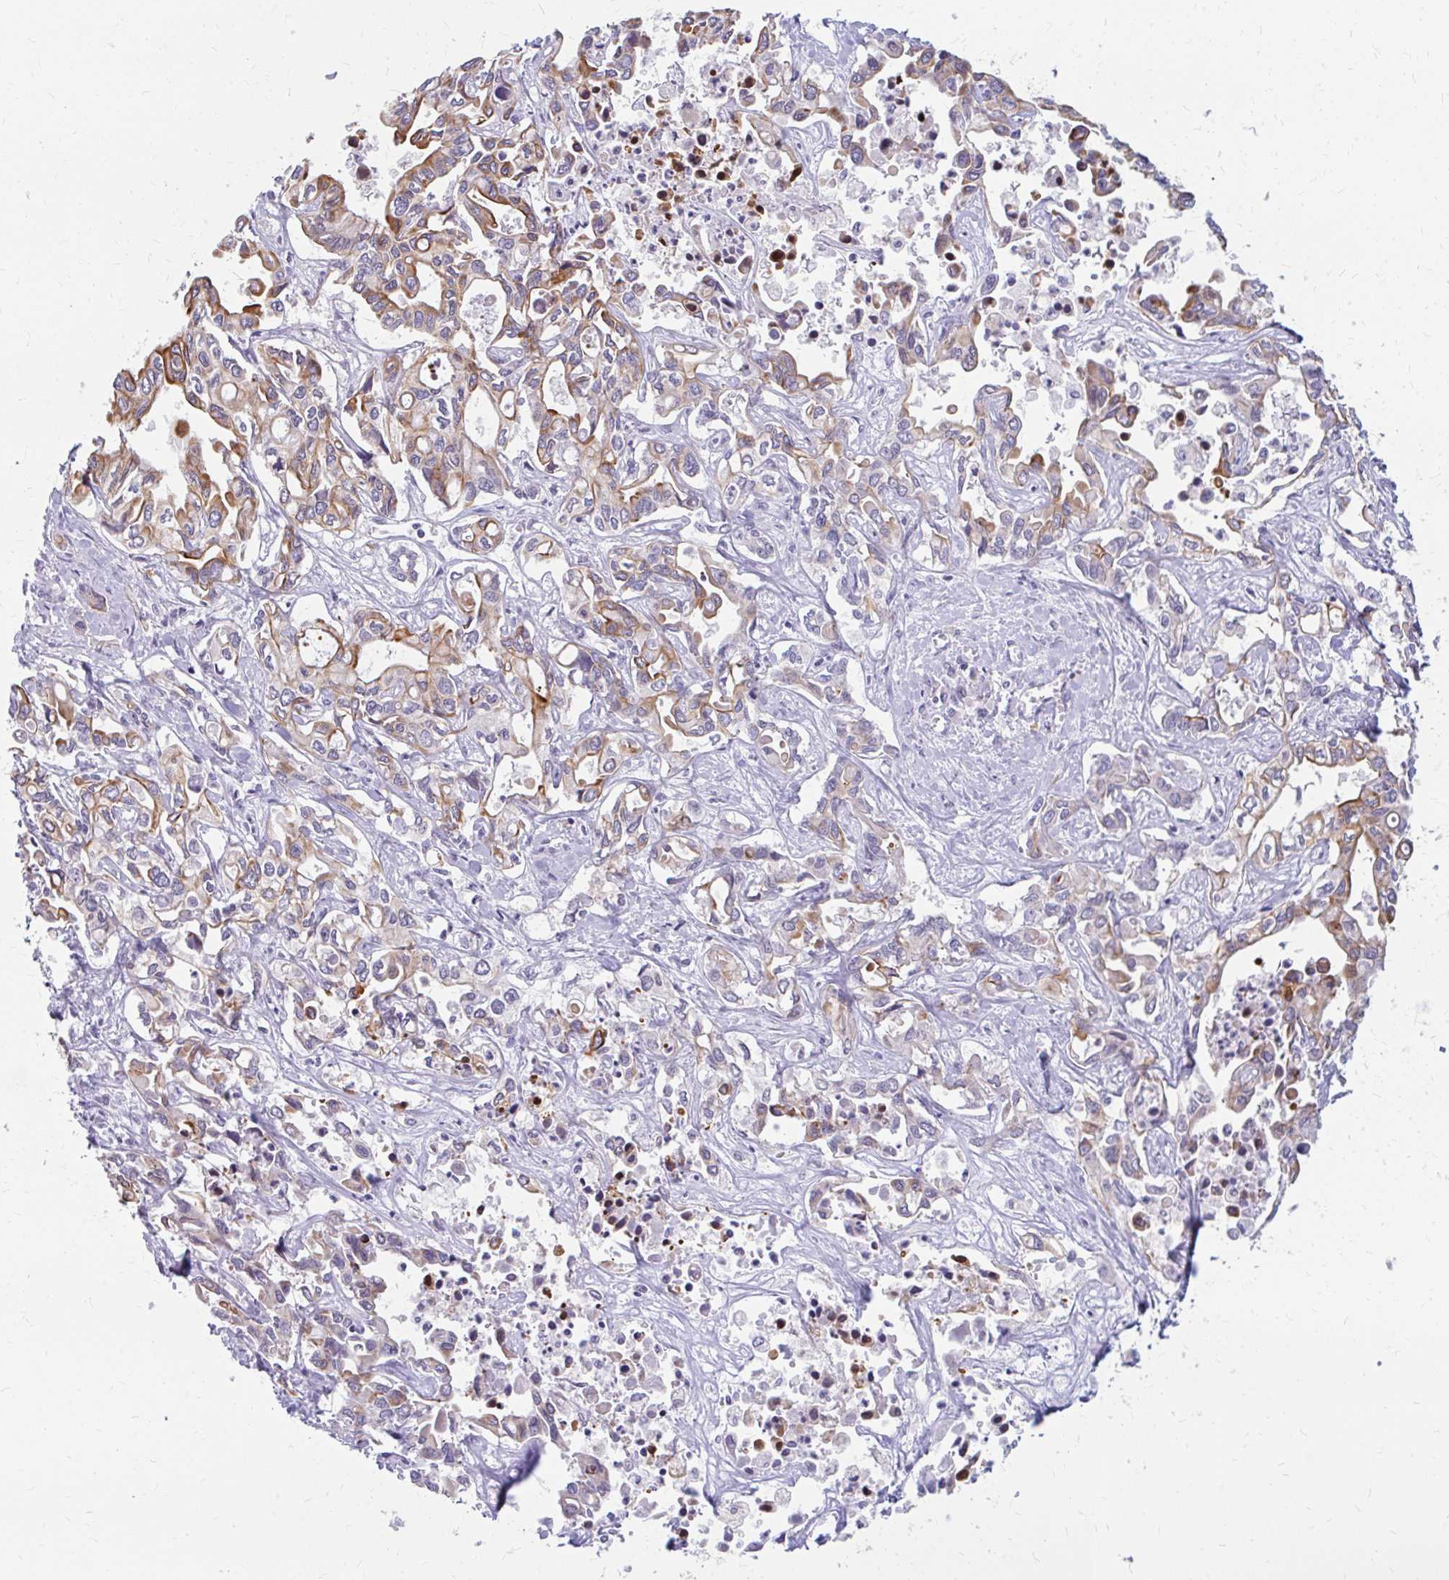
{"staining": {"intensity": "moderate", "quantity": ">75%", "location": "cytoplasmic/membranous"}, "tissue": "liver cancer", "cell_type": "Tumor cells", "image_type": "cancer", "snomed": [{"axis": "morphology", "description": "Cholangiocarcinoma"}, {"axis": "topography", "description": "Liver"}], "caption": "Immunohistochemistry (IHC) histopathology image of human cholangiocarcinoma (liver) stained for a protein (brown), which reveals medium levels of moderate cytoplasmic/membranous staining in about >75% of tumor cells.", "gene": "RGS16", "patient": {"sex": "female", "age": 64}}